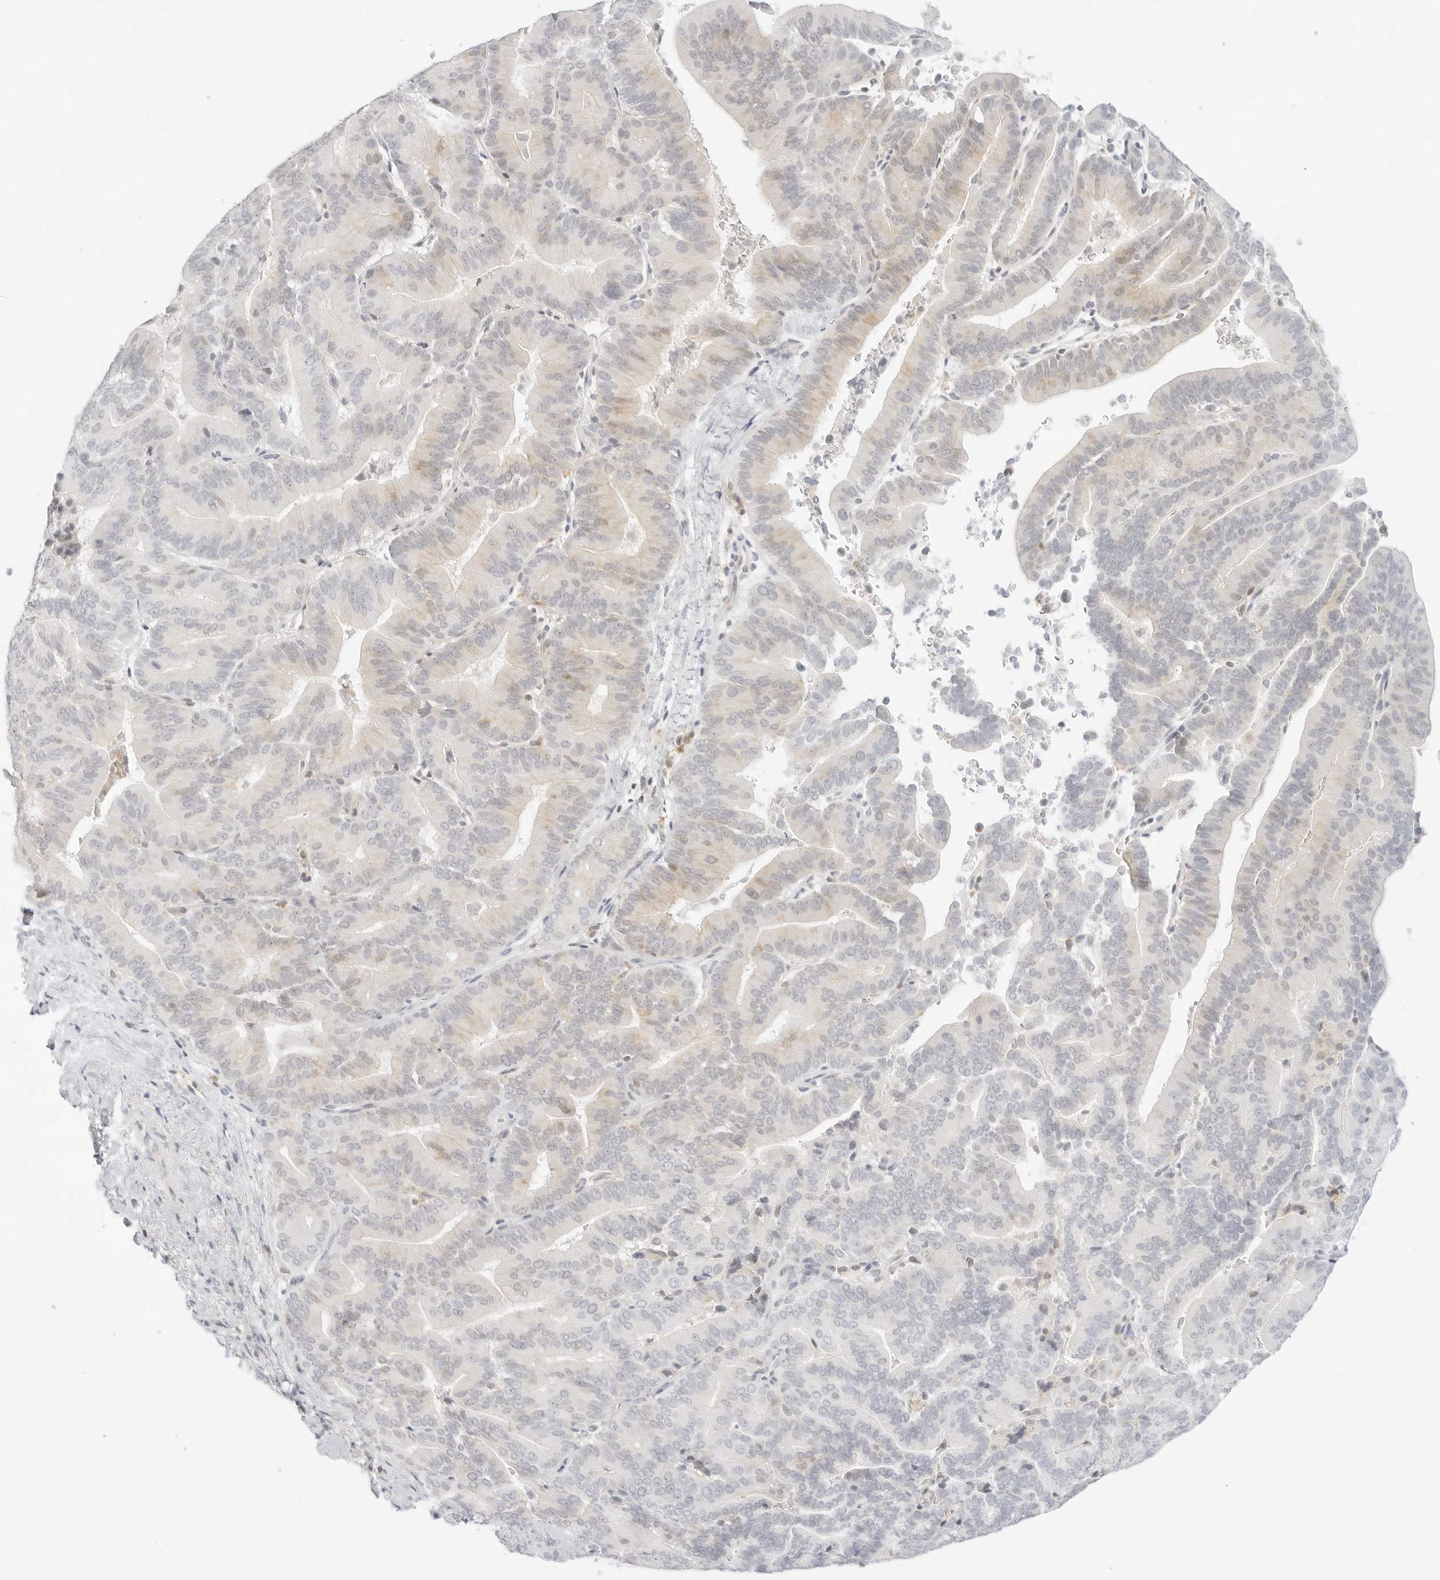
{"staining": {"intensity": "weak", "quantity": "<25%", "location": "cytoplasmic/membranous"}, "tissue": "liver cancer", "cell_type": "Tumor cells", "image_type": "cancer", "snomed": [{"axis": "morphology", "description": "Cholangiocarcinoma"}, {"axis": "topography", "description": "Liver"}], "caption": "The histopathology image reveals no significant staining in tumor cells of cholangiocarcinoma (liver).", "gene": "TNFRSF14", "patient": {"sex": "female", "age": 75}}